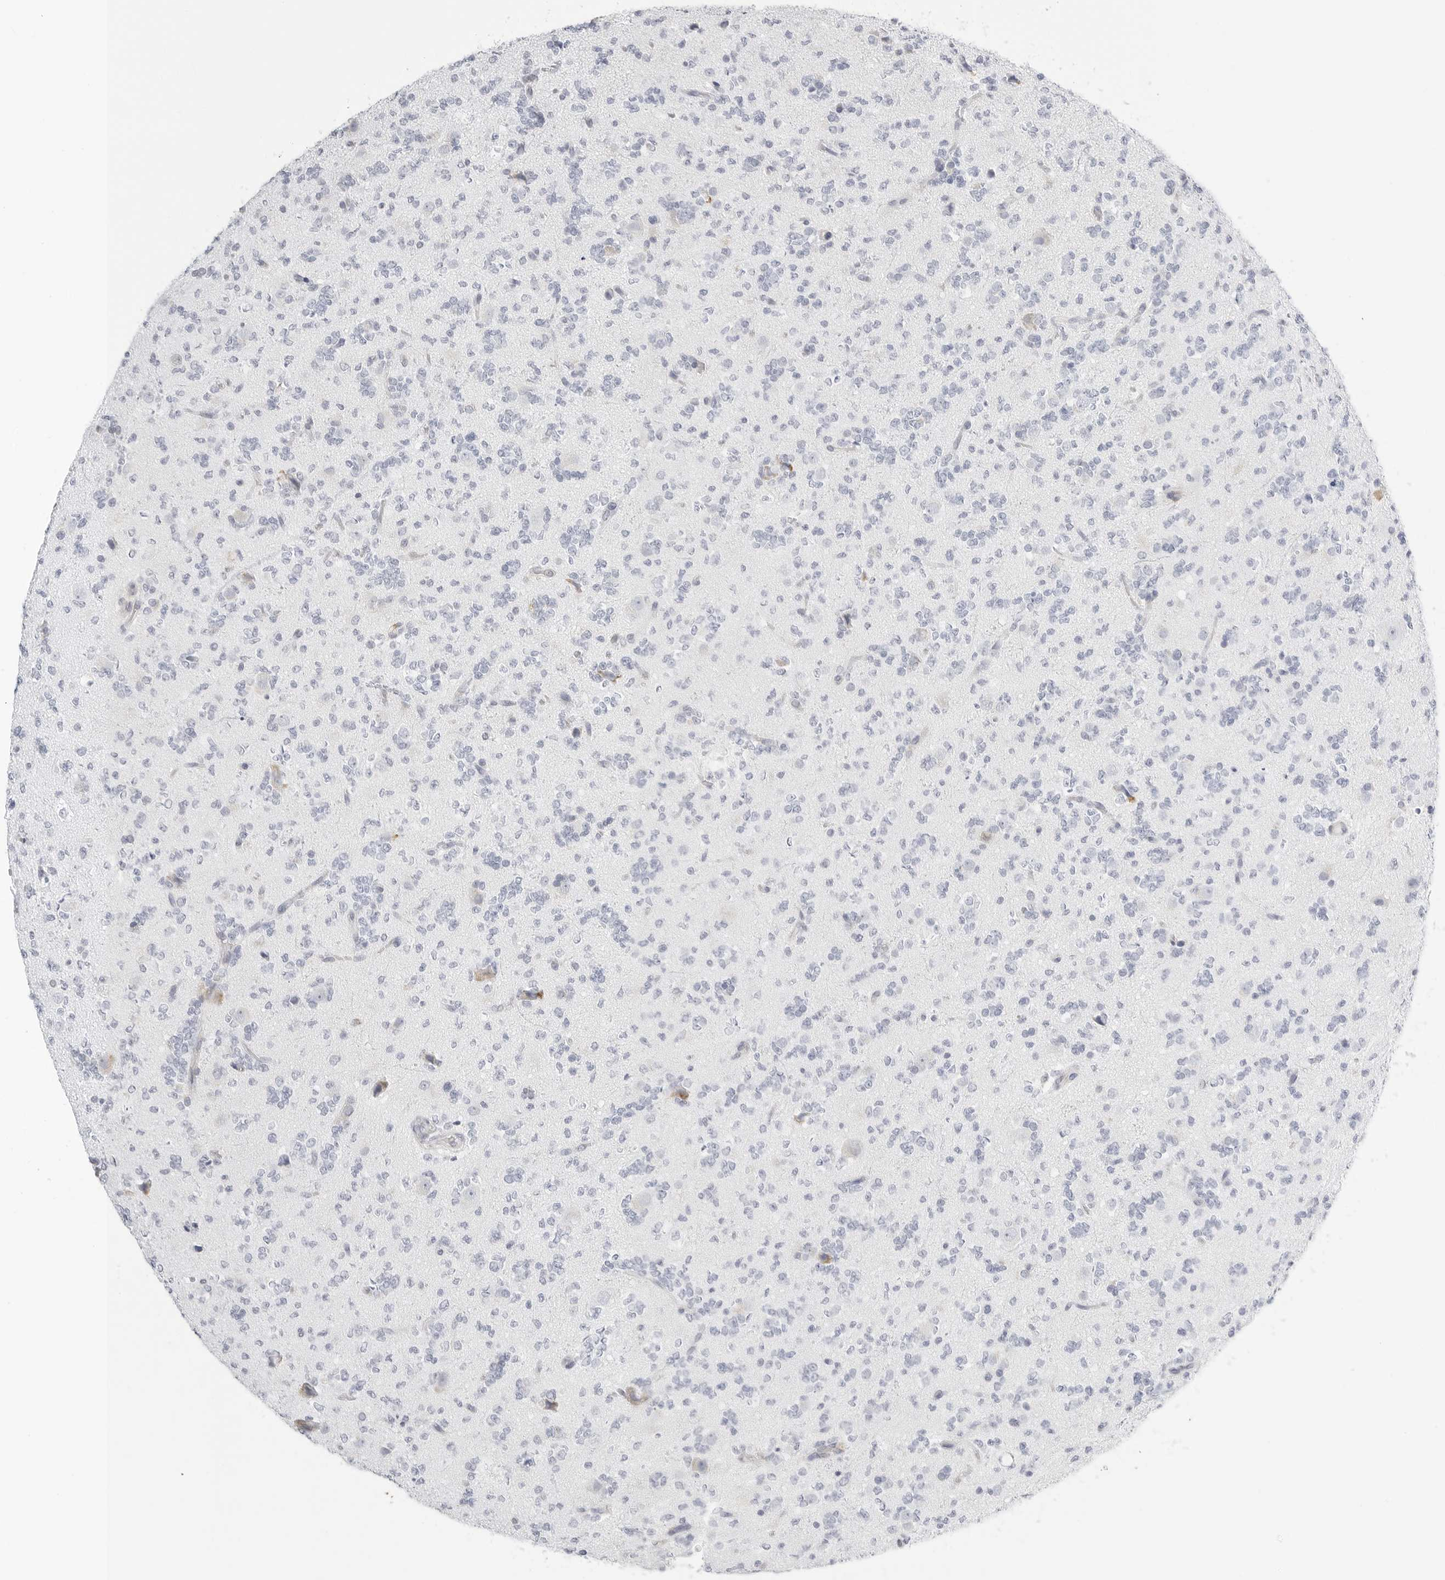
{"staining": {"intensity": "negative", "quantity": "none", "location": "none"}, "tissue": "glioma", "cell_type": "Tumor cells", "image_type": "cancer", "snomed": [{"axis": "morphology", "description": "Glioma, malignant, High grade"}, {"axis": "topography", "description": "Brain"}], "caption": "IHC of human malignant high-grade glioma shows no positivity in tumor cells.", "gene": "THEM4", "patient": {"sex": "female", "age": 62}}